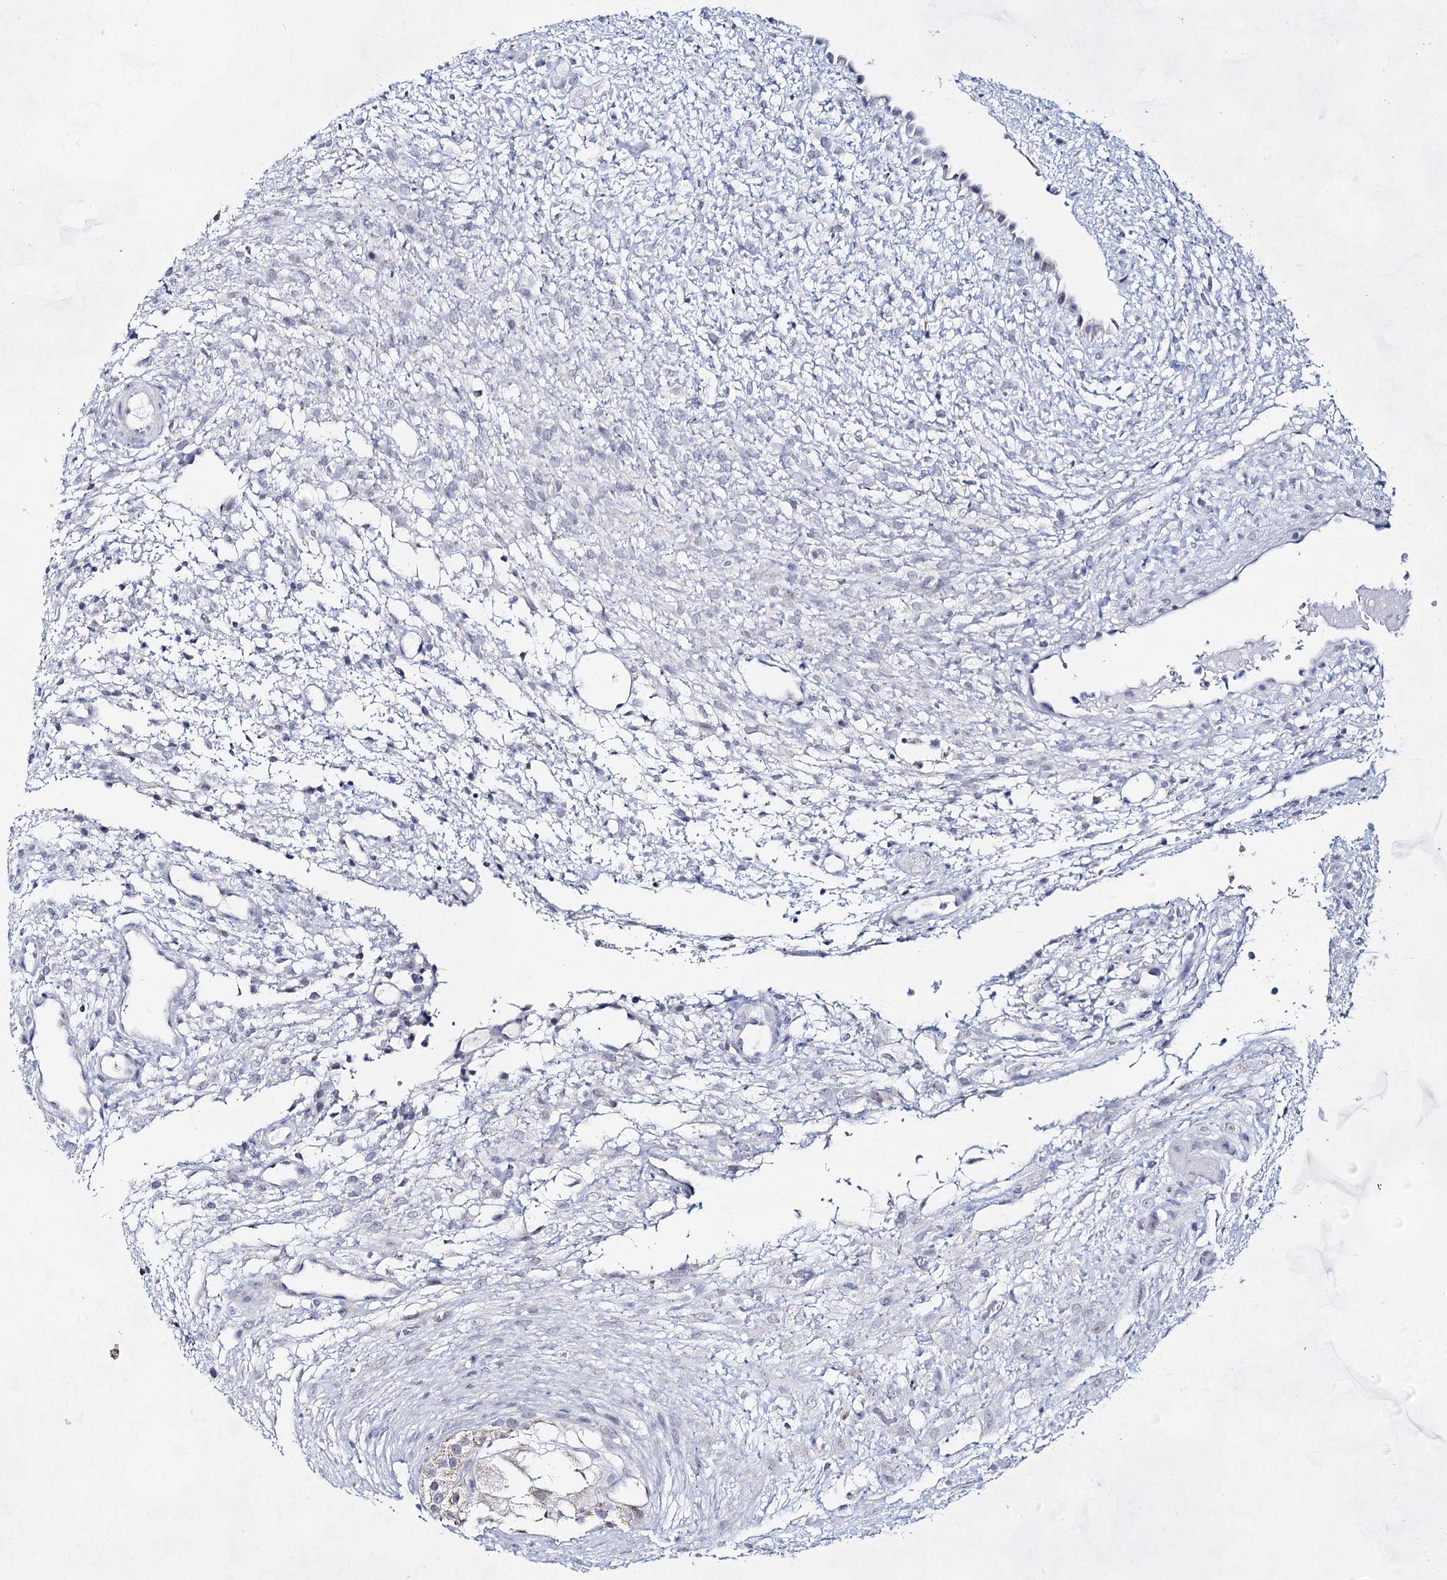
{"staining": {"intensity": "negative", "quantity": "none", "location": "none"}, "tissue": "ovary", "cell_type": "Follicle cells", "image_type": "normal", "snomed": [{"axis": "morphology", "description": "Normal tissue, NOS"}, {"axis": "morphology", "description": "Cyst, NOS"}, {"axis": "topography", "description": "Ovary"}], "caption": "An immunohistochemistry histopathology image of unremarkable ovary is shown. There is no staining in follicle cells of ovary.", "gene": "BPHL", "patient": {"sex": "female", "age": 18}}